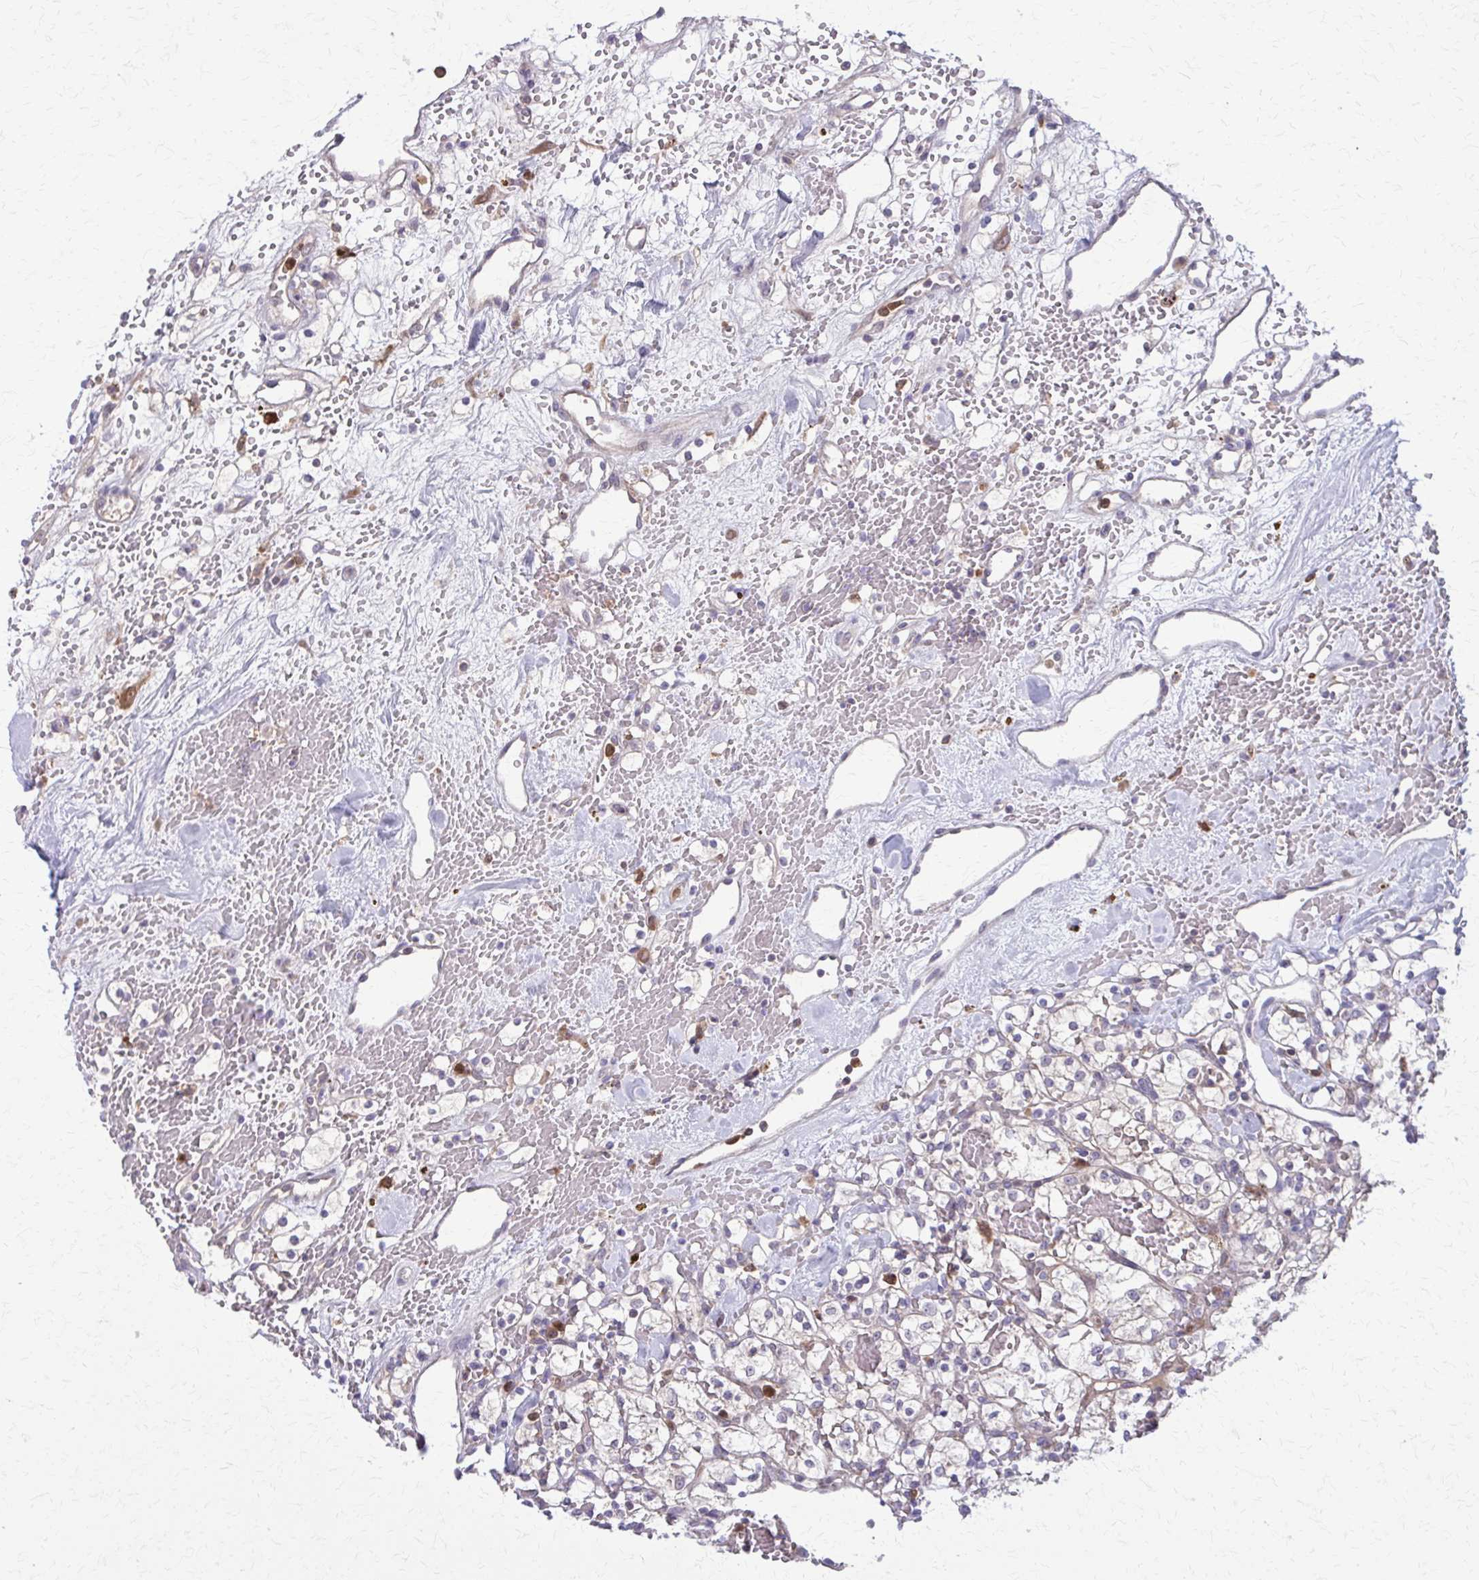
{"staining": {"intensity": "weak", "quantity": "<25%", "location": "cytoplasmic/membranous"}, "tissue": "renal cancer", "cell_type": "Tumor cells", "image_type": "cancer", "snomed": [{"axis": "morphology", "description": "Adenocarcinoma, NOS"}, {"axis": "topography", "description": "Kidney"}], "caption": "Tumor cells show no significant positivity in adenocarcinoma (renal).", "gene": "NRBF2", "patient": {"sex": "female", "age": 60}}